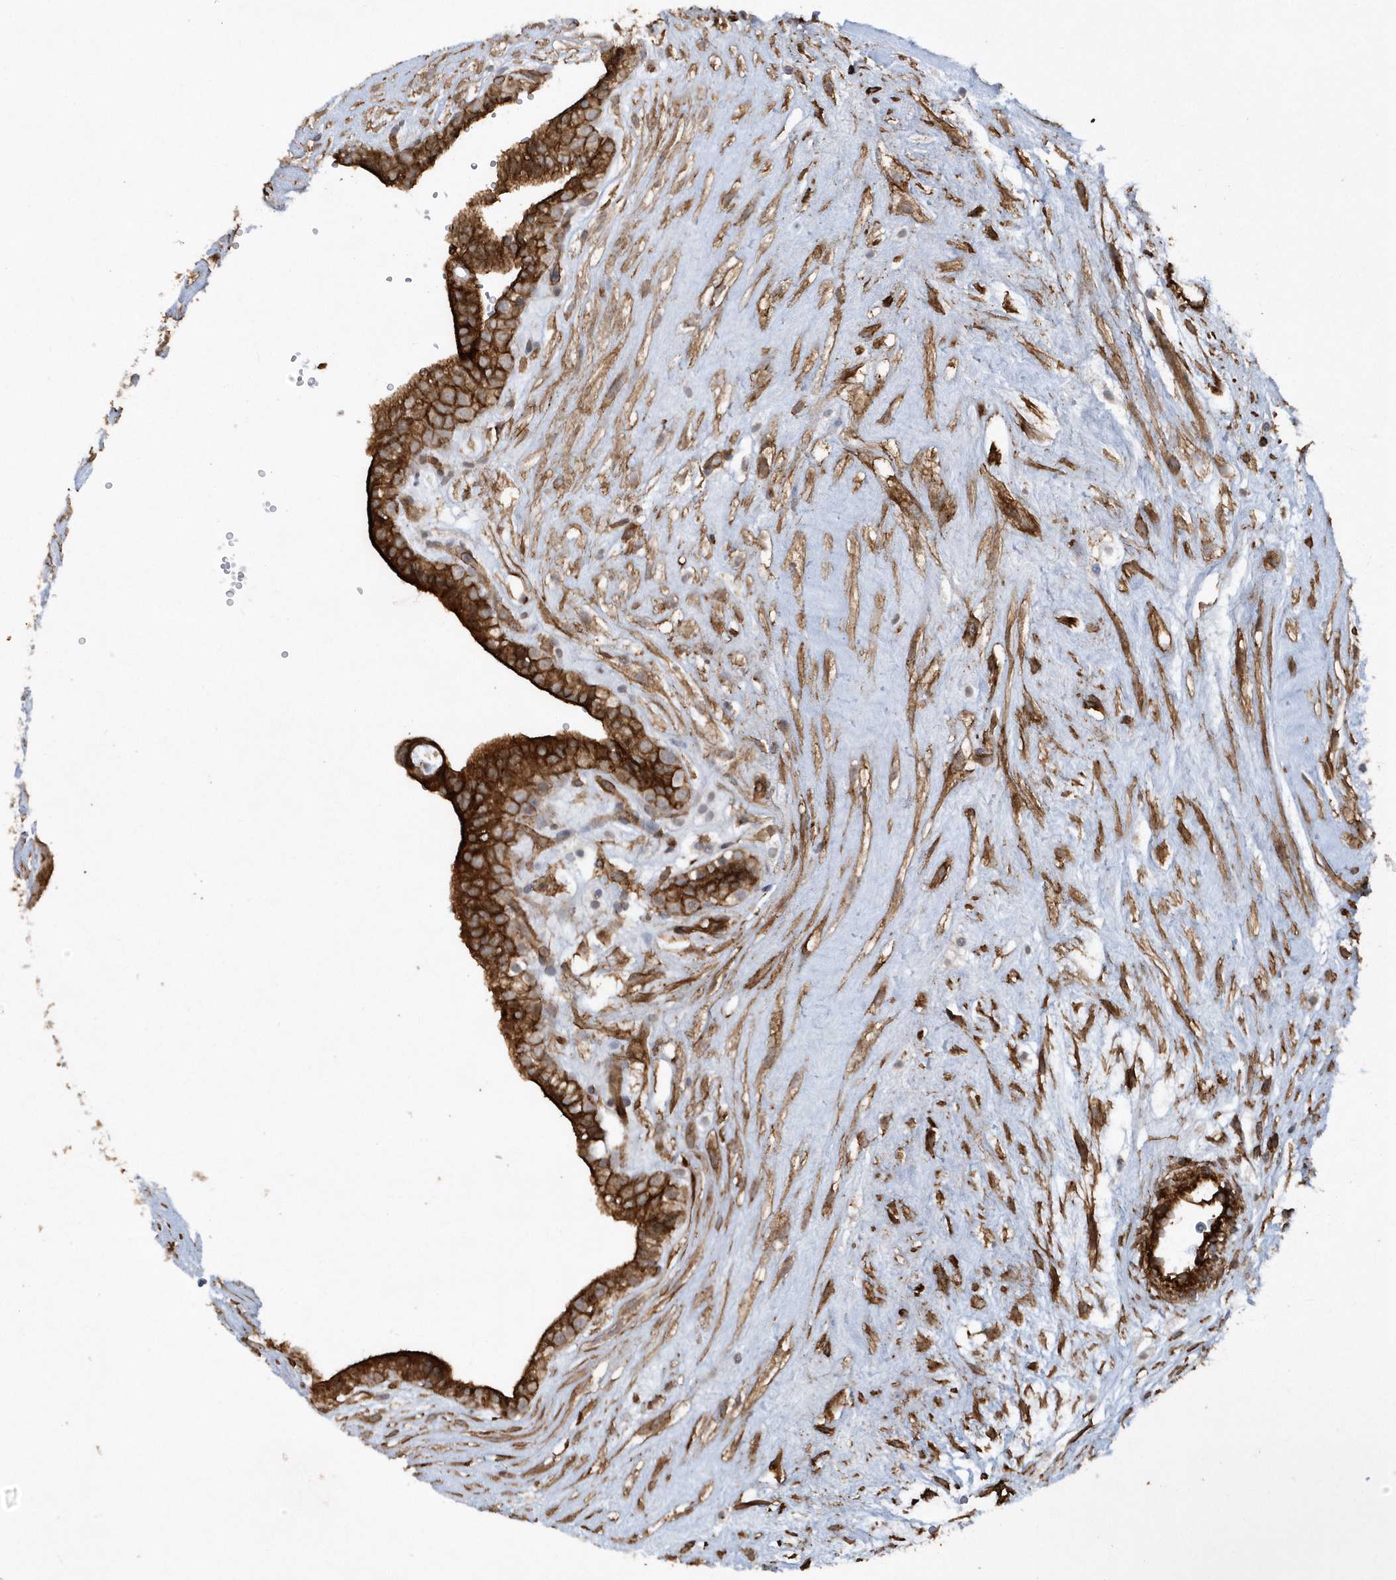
{"staining": {"intensity": "strong", "quantity": ">75%", "location": "cytoplasmic/membranous"}, "tissue": "placenta", "cell_type": "Decidual cells", "image_type": "normal", "snomed": [{"axis": "morphology", "description": "Normal tissue, NOS"}, {"axis": "topography", "description": "Placenta"}], "caption": "Placenta stained with DAB IHC shows high levels of strong cytoplasmic/membranous positivity in approximately >75% of decidual cells. Using DAB (brown) and hematoxylin (blue) stains, captured at high magnification using brightfield microscopy.", "gene": "RAI14", "patient": {"sex": "female", "age": 18}}